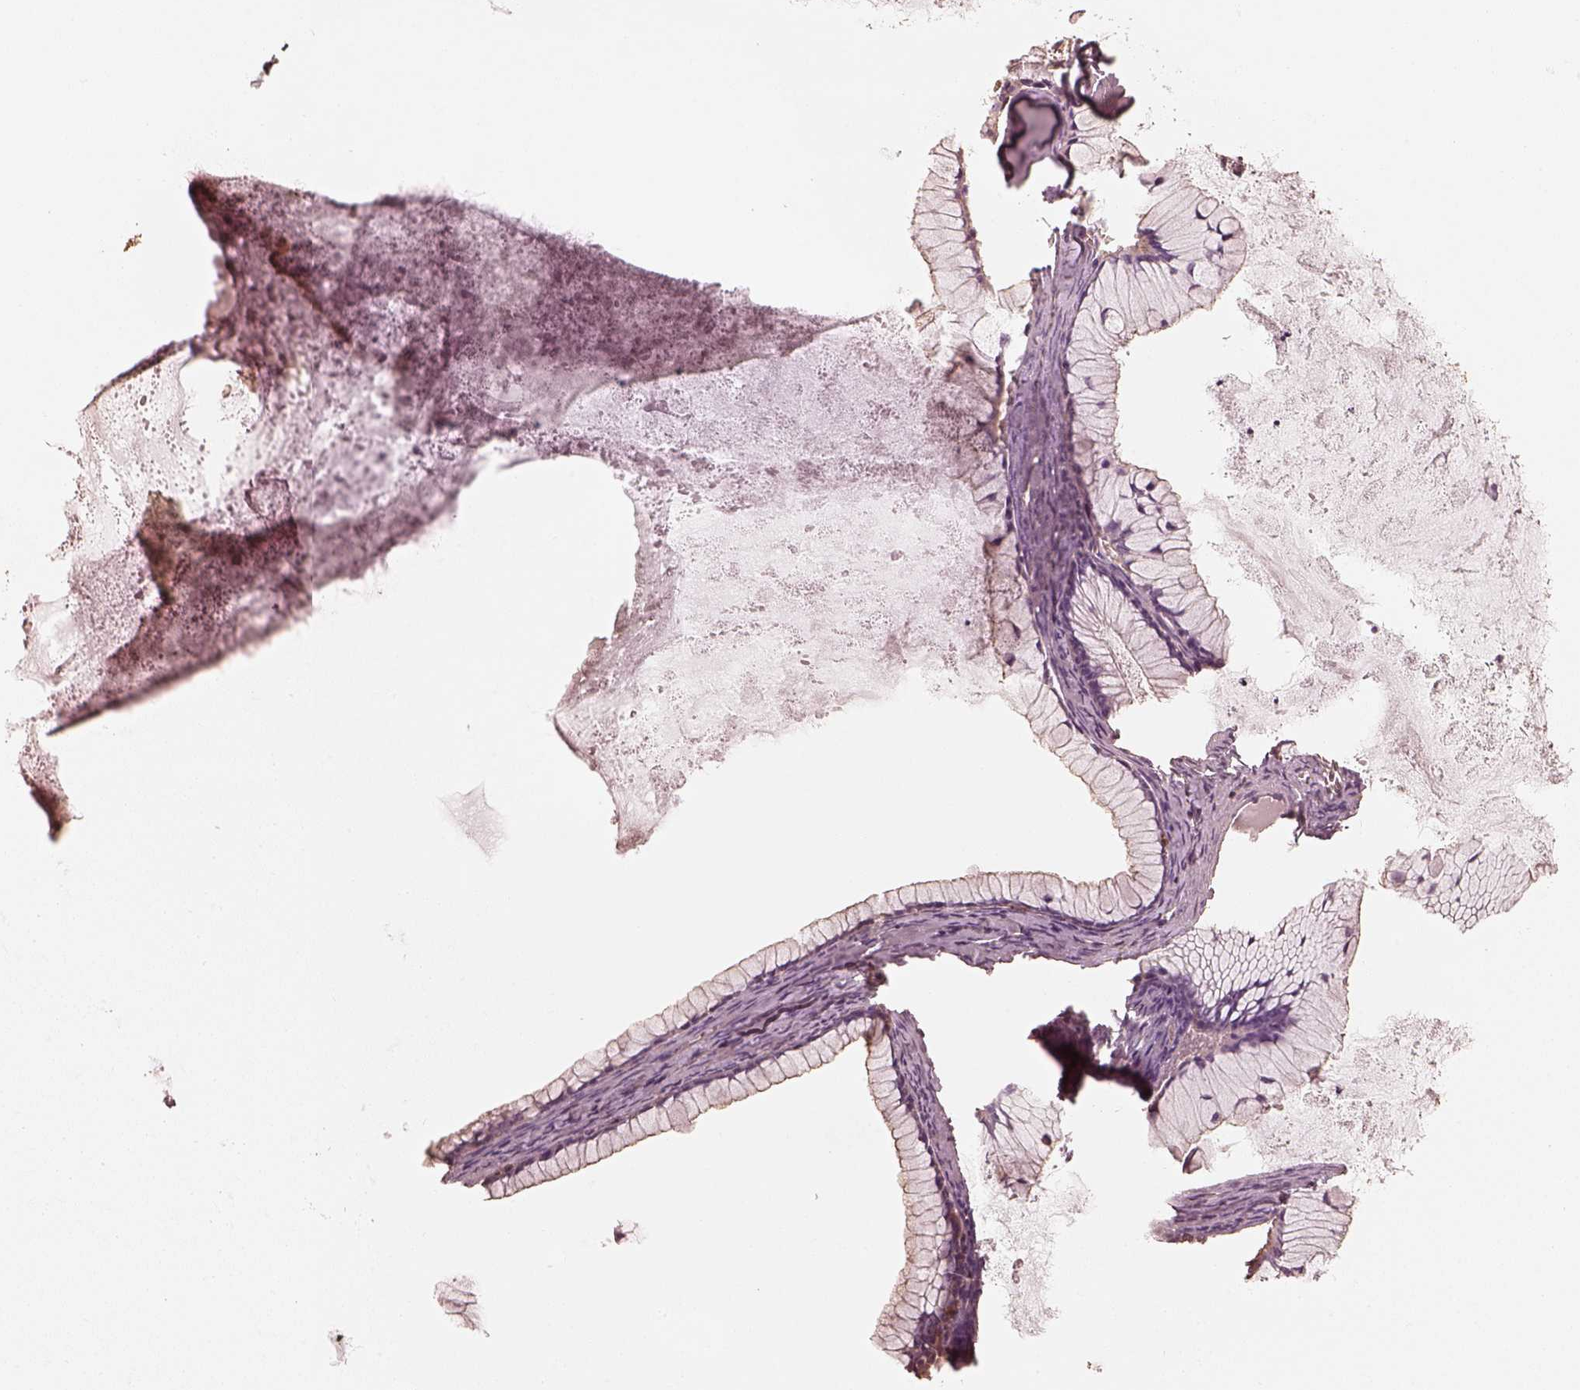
{"staining": {"intensity": "negative", "quantity": "none", "location": "none"}, "tissue": "ovarian cancer", "cell_type": "Tumor cells", "image_type": "cancer", "snomed": [{"axis": "morphology", "description": "Cystadenocarcinoma, mucinous, NOS"}, {"axis": "topography", "description": "Ovary"}], "caption": "High power microscopy image of an immunohistochemistry histopathology image of ovarian cancer (mucinous cystadenocarcinoma), revealing no significant positivity in tumor cells.", "gene": "WDR7", "patient": {"sex": "female", "age": 41}}